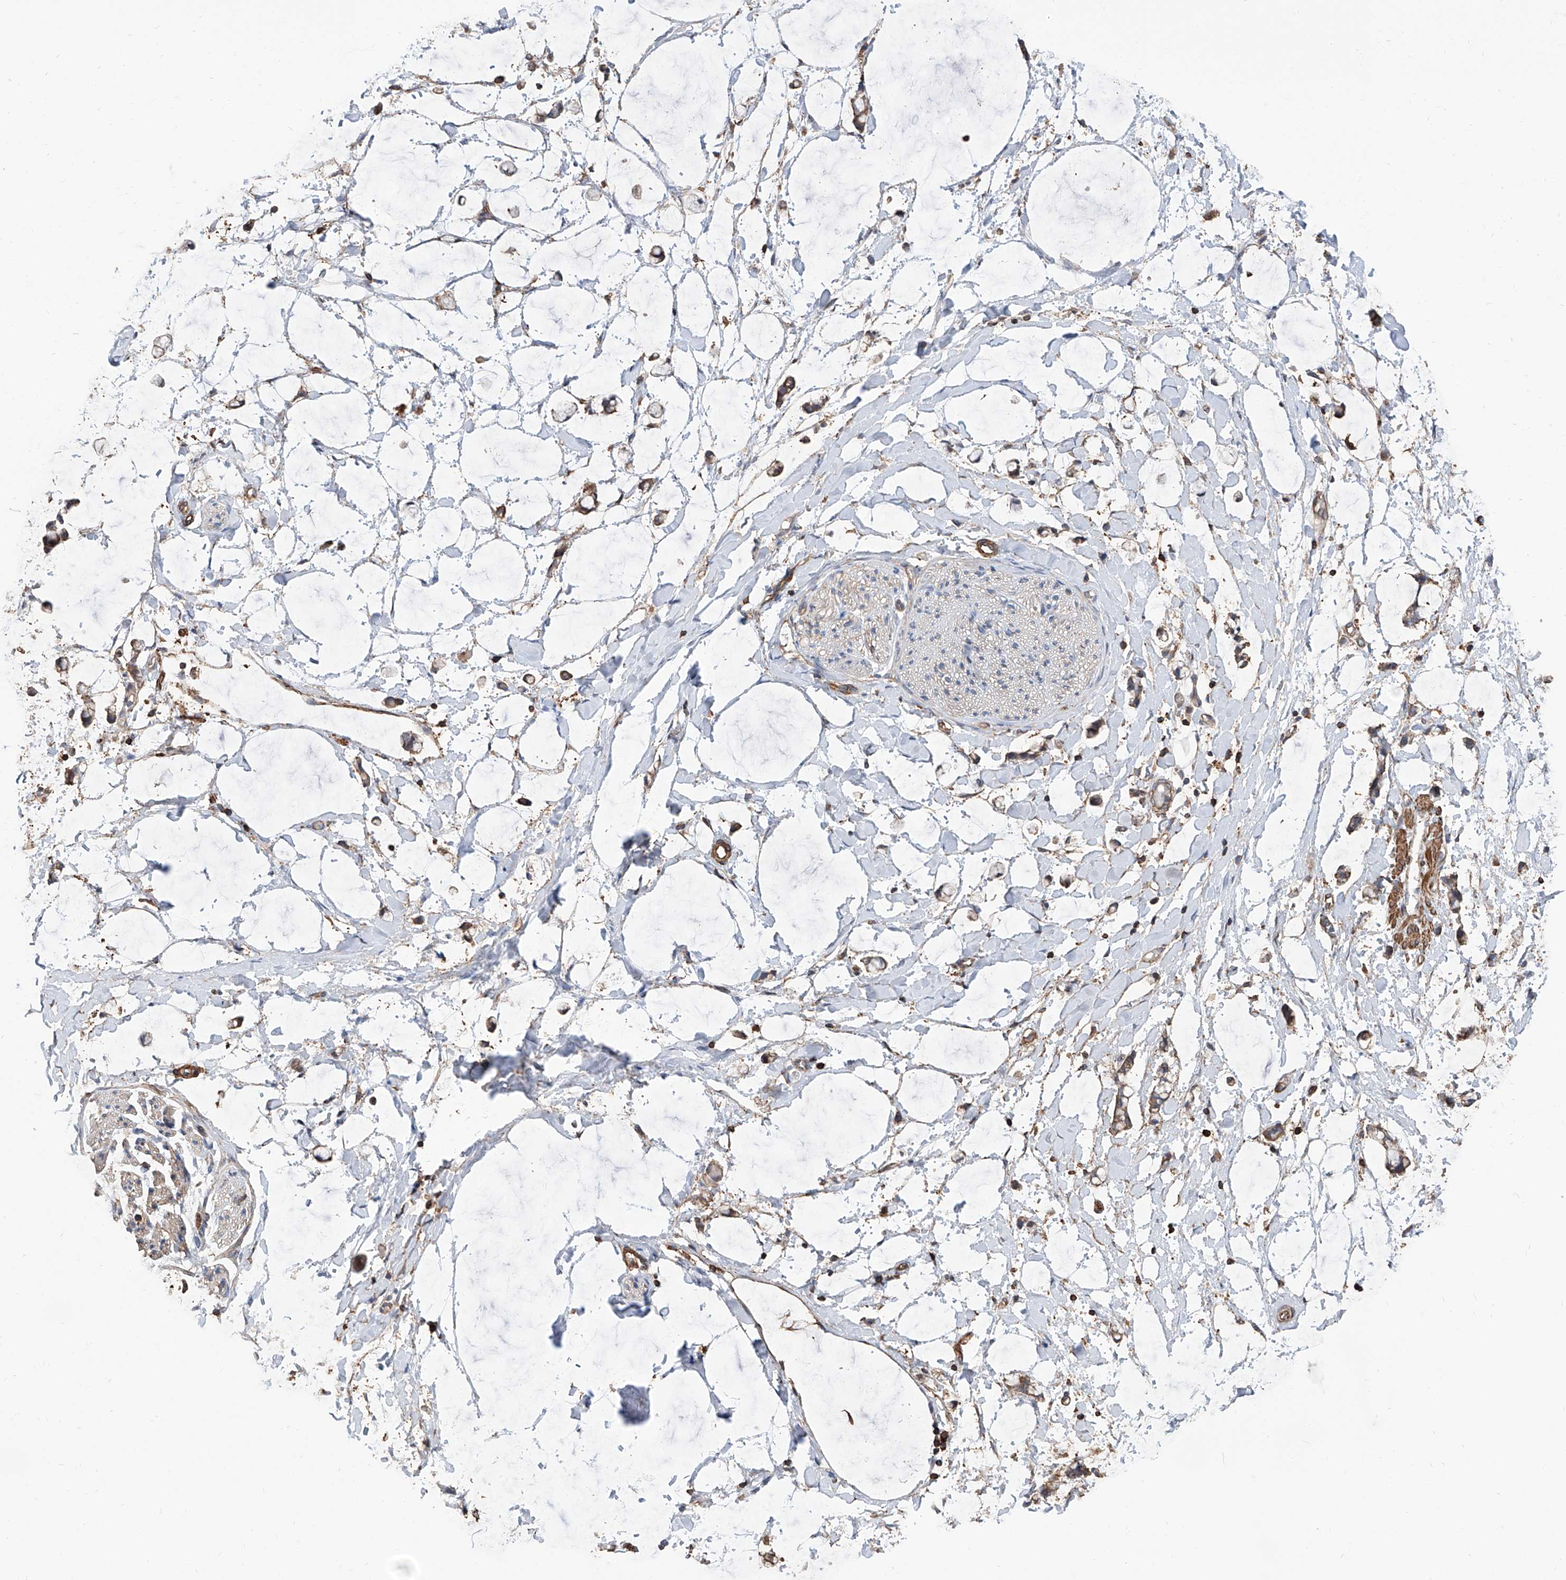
{"staining": {"intensity": "negative", "quantity": "none", "location": "none"}, "tissue": "adipose tissue", "cell_type": "Adipocytes", "image_type": "normal", "snomed": [{"axis": "morphology", "description": "Normal tissue, NOS"}, {"axis": "morphology", "description": "Adenocarcinoma, NOS"}, {"axis": "topography", "description": "Colon"}, {"axis": "topography", "description": "Peripheral nerve tissue"}], "caption": "Adipose tissue stained for a protein using immunohistochemistry shows no expression adipocytes.", "gene": "PIEZO2", "patient": {"sex": "male", "age": 14}}